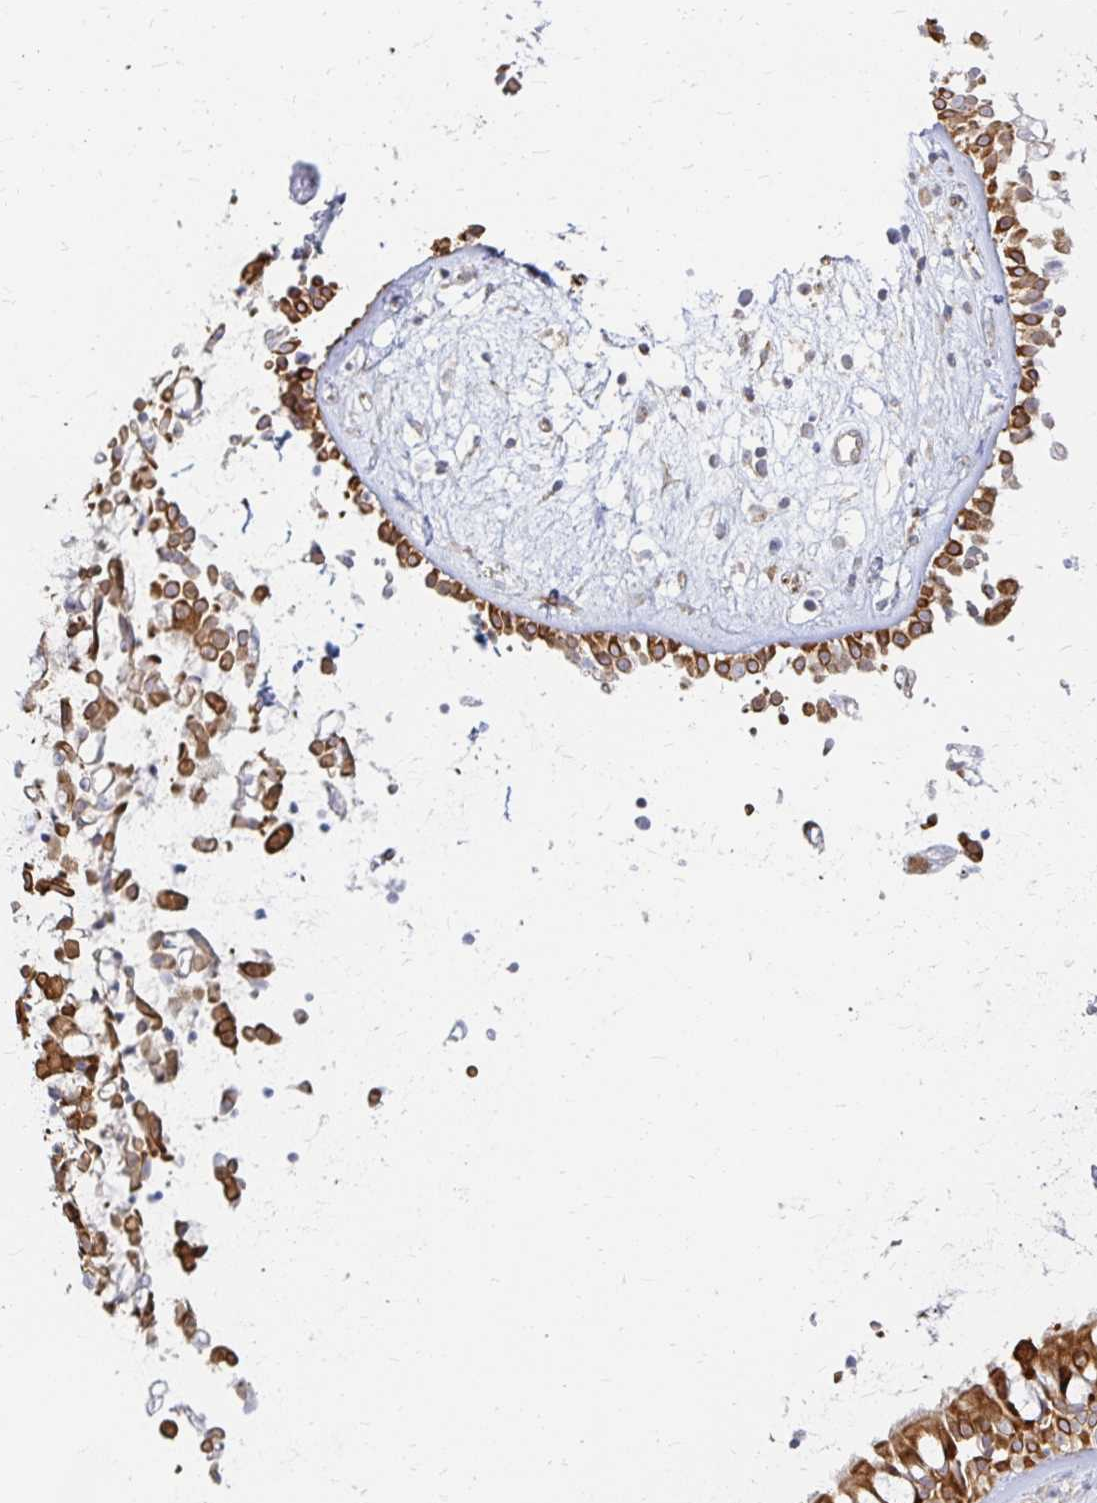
{"staining": {"intensity": "strong", "quantity": ">75%", "location": "cytoplasmic/membranous"}, "tissue": "nasopharynx", "cell_type": "Respiratory epithelial cells", "image_type": "normal", "snomed": [{"axis": "morphology", "description": "Normal tissue, NOS"}, {"axis": "topography", "description": "Nasopharynx"}], "caption": "Immunohistochemical staining of benign nasopharynx reveals >75% levels of strong cytoplasmic/membranous protein positivity in about >75% of respiratory epithelial cells.", "gene": "CAST", "patient": {"sex": "male", "age": 32}}